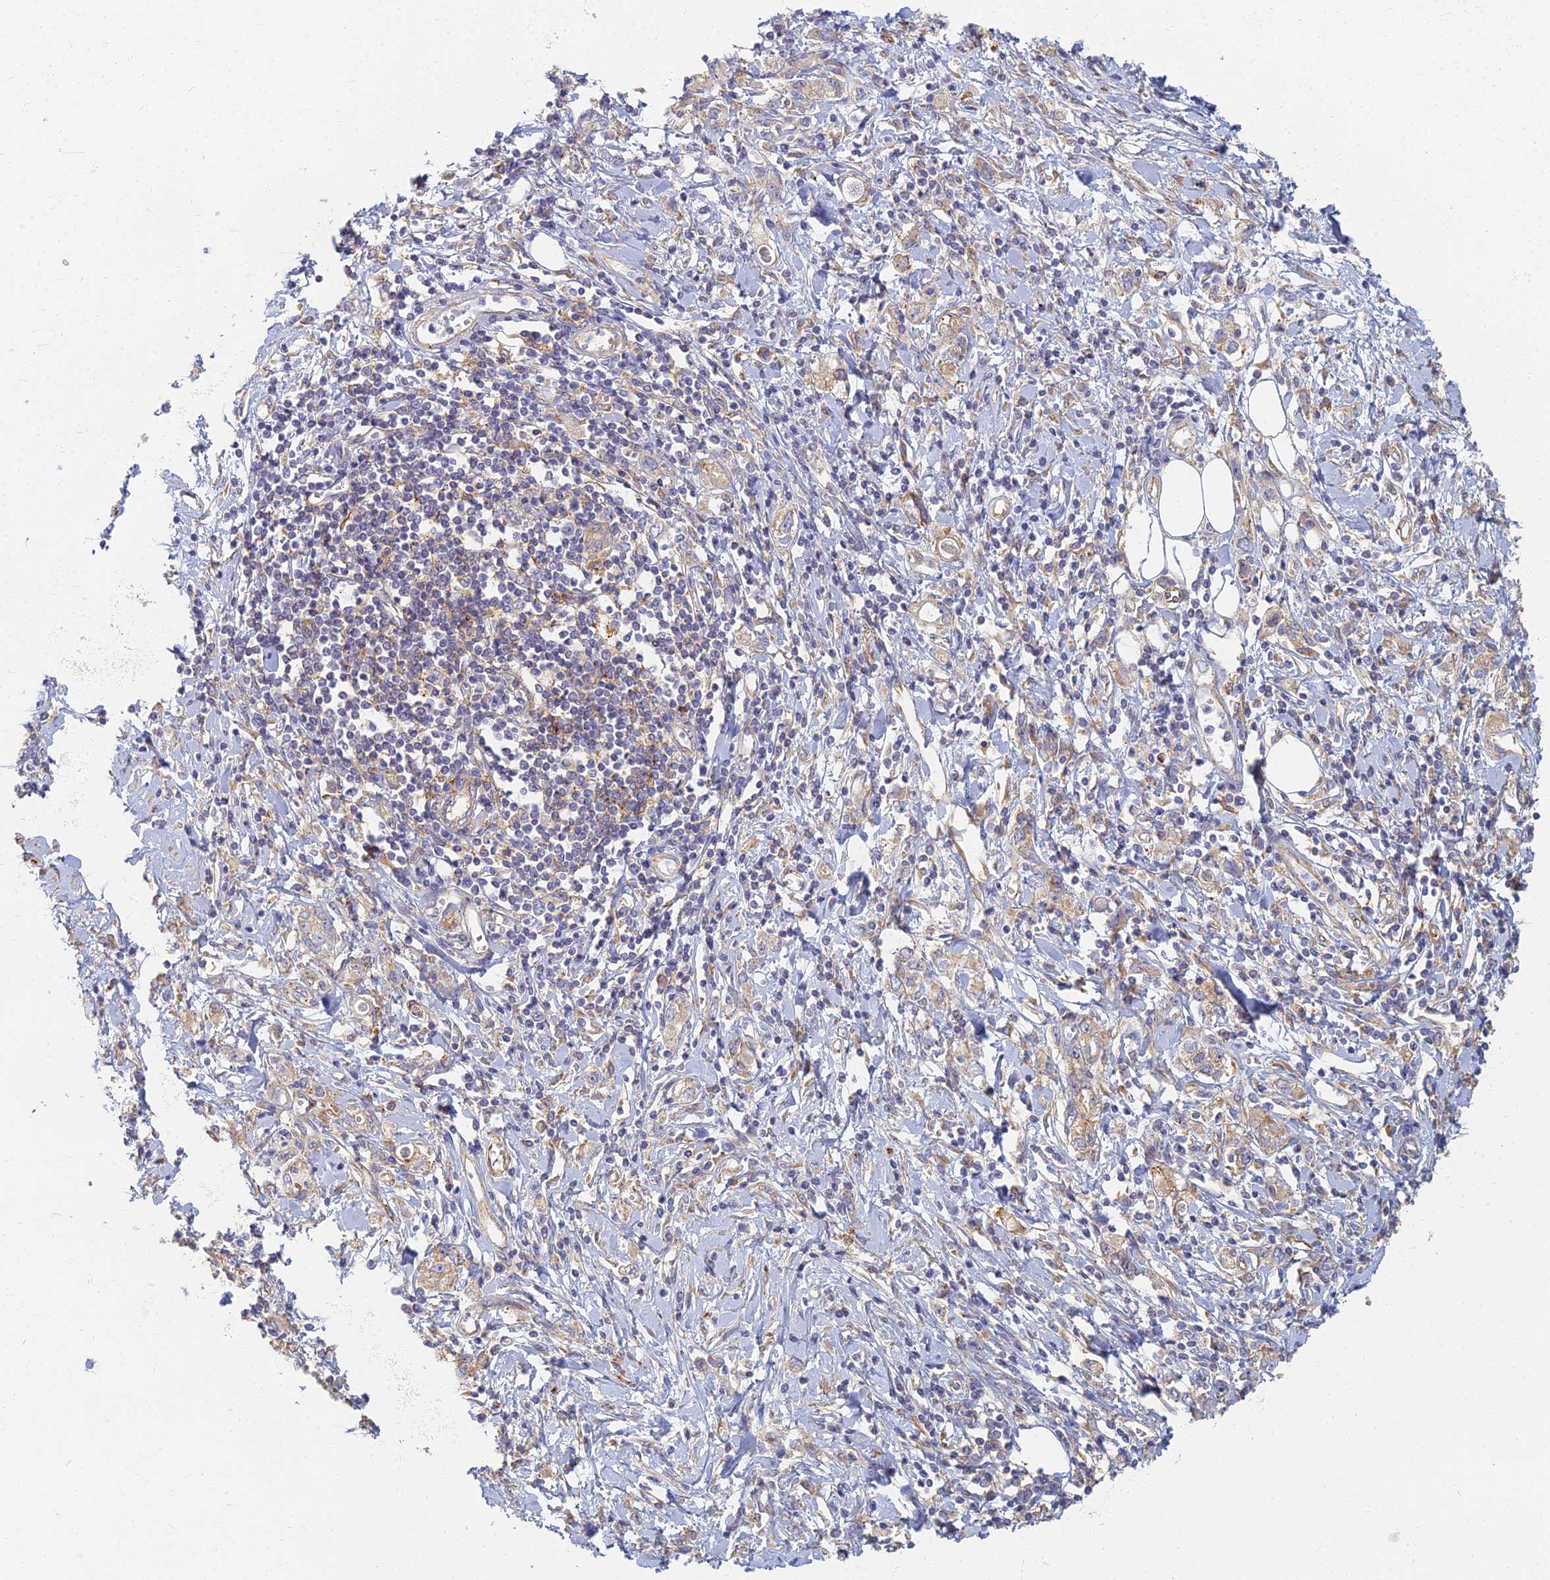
{"staining": {"intensity": "weak", "quantity": "25%-75%", "location": "cytoplasmic/membranous"}, "tissue": "stomach cancer", "cell_type": "Tumor cells", "image_type": "cancer", "snomed": [{"axis": "morphology", "description": "Adenocarcinoma, NOS"}, {"axis": "topography", "description": "Stomach"}], "caption": "IHC staining of stomach cancer, which demonstrates low levels of weak cytoplasmic/membranous positivity in approximately 25%-75% of tumor cells indicating weak cytoplasmic/membranous protein expression. The staining was performed using DAB (3,3'-diaminobenzidine) (brown) for protein detection and nuclei were counterstained in hematoxylin (blue).", "gene": "RBSN", "patient": {"sex": "female", "age": 76}}